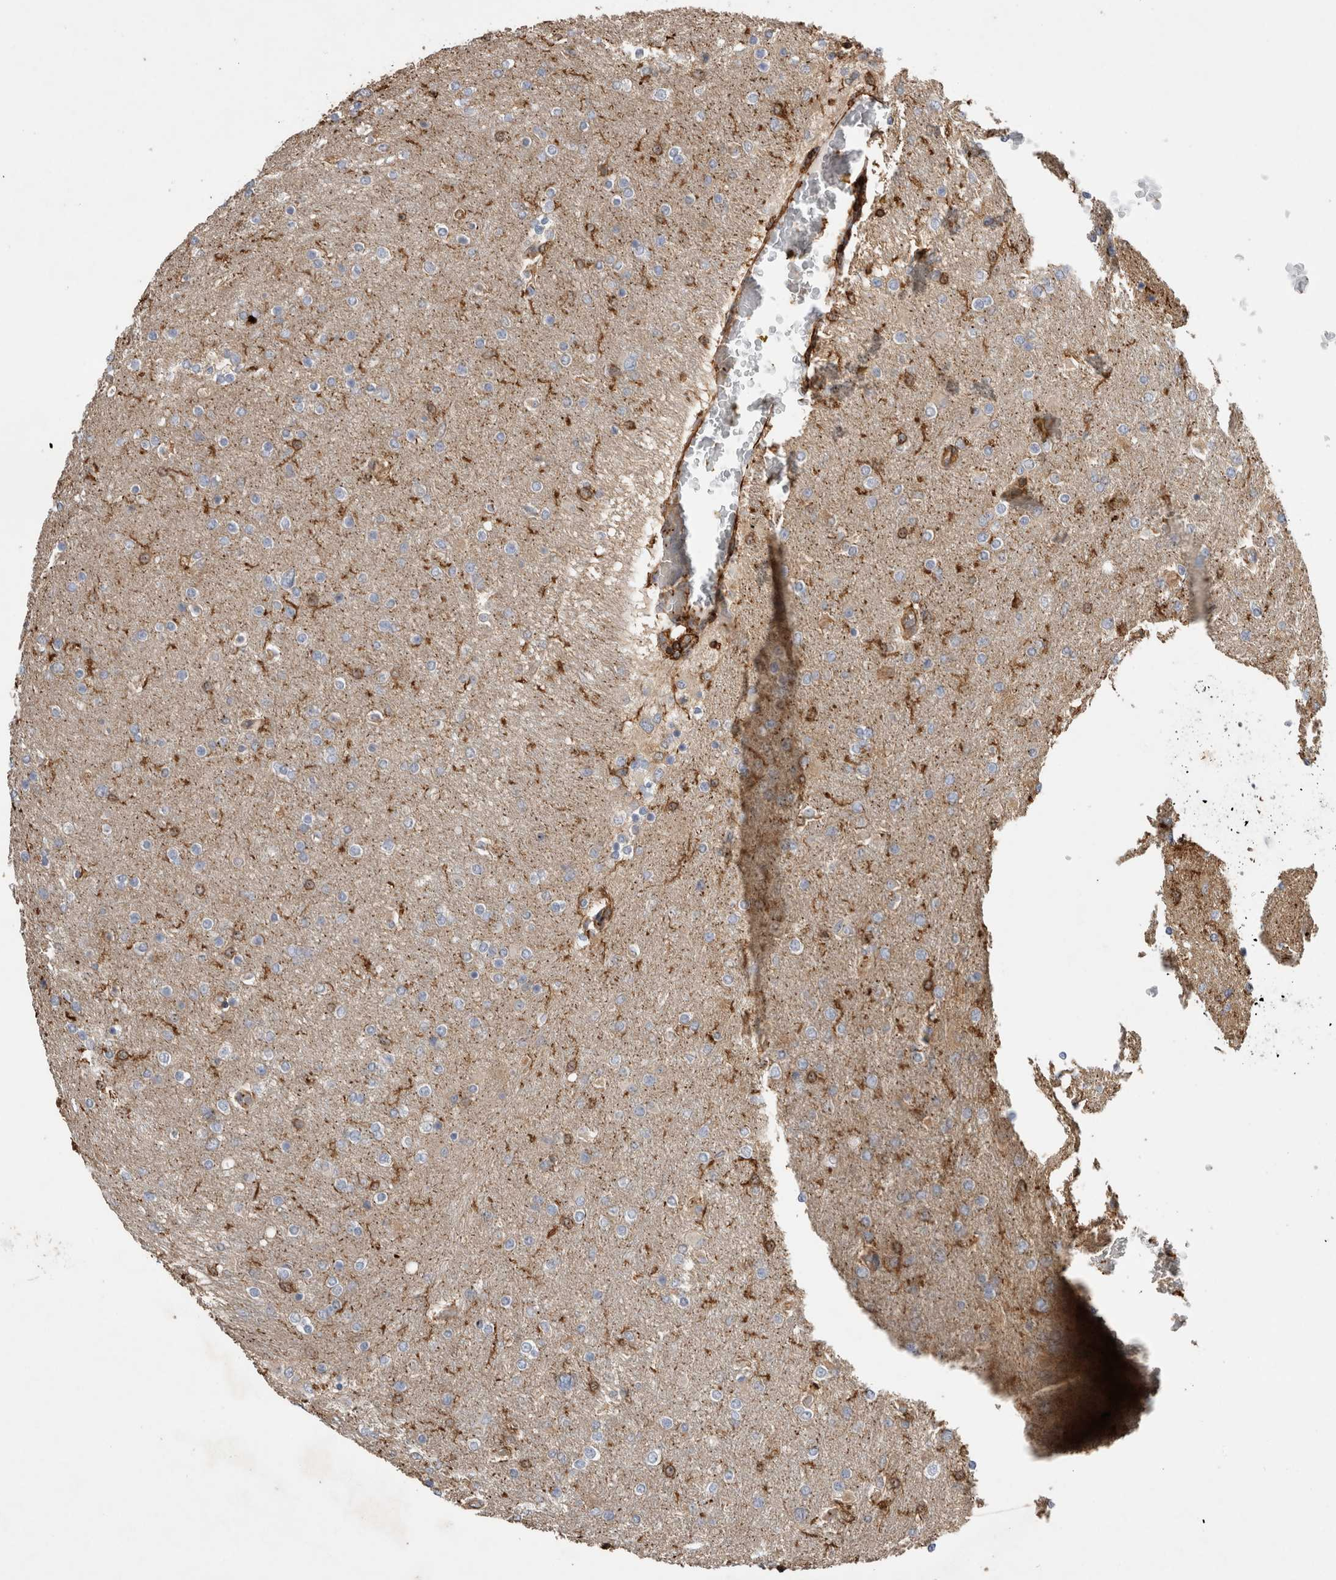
{"staining": {"intensity": "negative", "quantity": "none", "location": "none"}, "tissue": "glioma", "cell_type": "Tumor cells", "image_type": "cancer", "snomed": [{"axis": "morphology", "description": "Glioma, malignant, High grade"}, {"axis": "topography", "description": "Cerebral cortex"}], "caption": "Glioma was stained to show a protein in brown. There is no significant positivity in tumor cells.", "gene": "GPER1", "patient": {"sex": "female", "age": 36}}